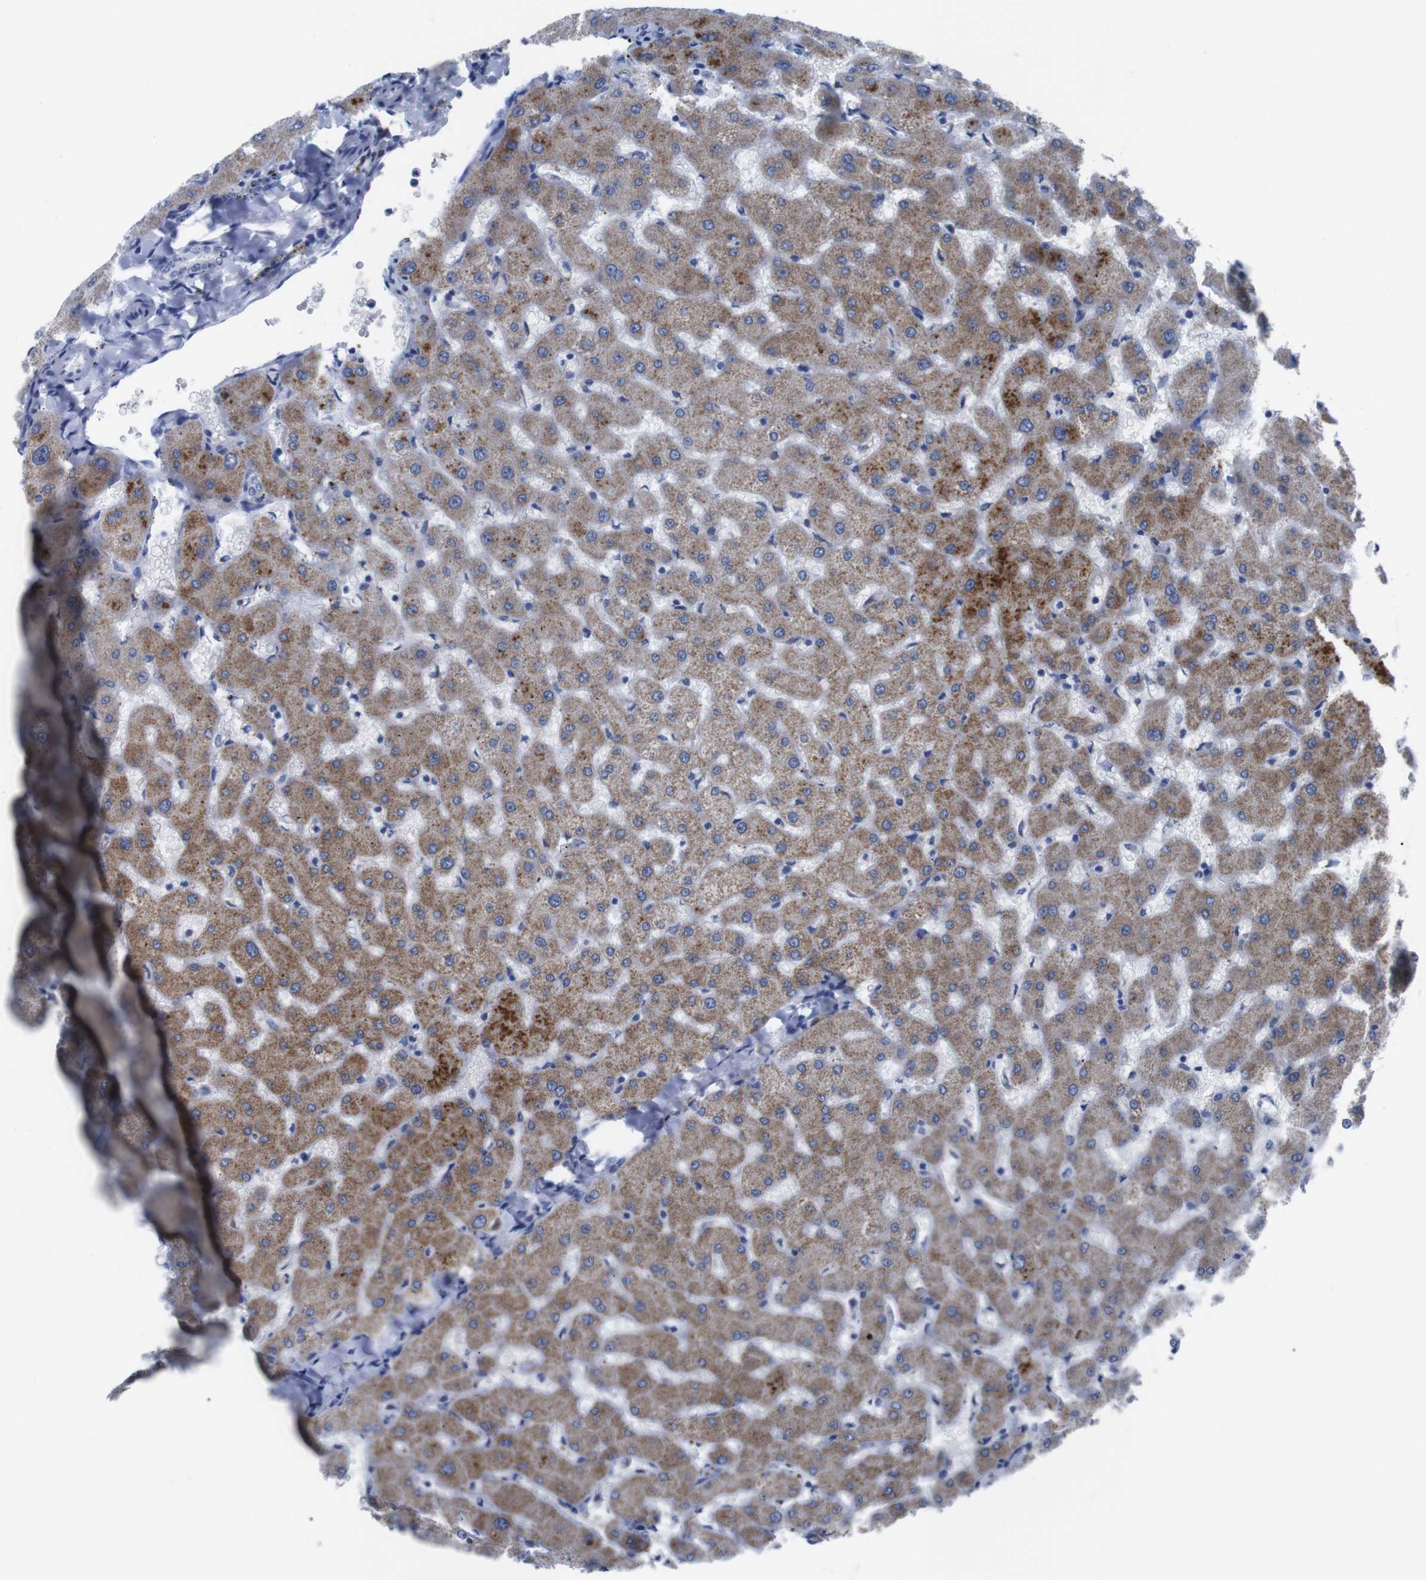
{"staining": {"intensity": "negative", "quantity": "none", "location": "none"}, "tissue": "liver", "cell_type": "Cholangiocytes", "image_type": "normal", "snomed": [{"axis": "morphology", "description": "Normal tissue, NOS"}, {"axis": "topography", "description": "Liver"}], "caption": "IHC histopathology image of unremarkable liver stained for a protein (brown), which demonstrates no positivity in cholangiocytes.", "gene": "IRF4", "patient": {"sex": "female", "age": 63}}